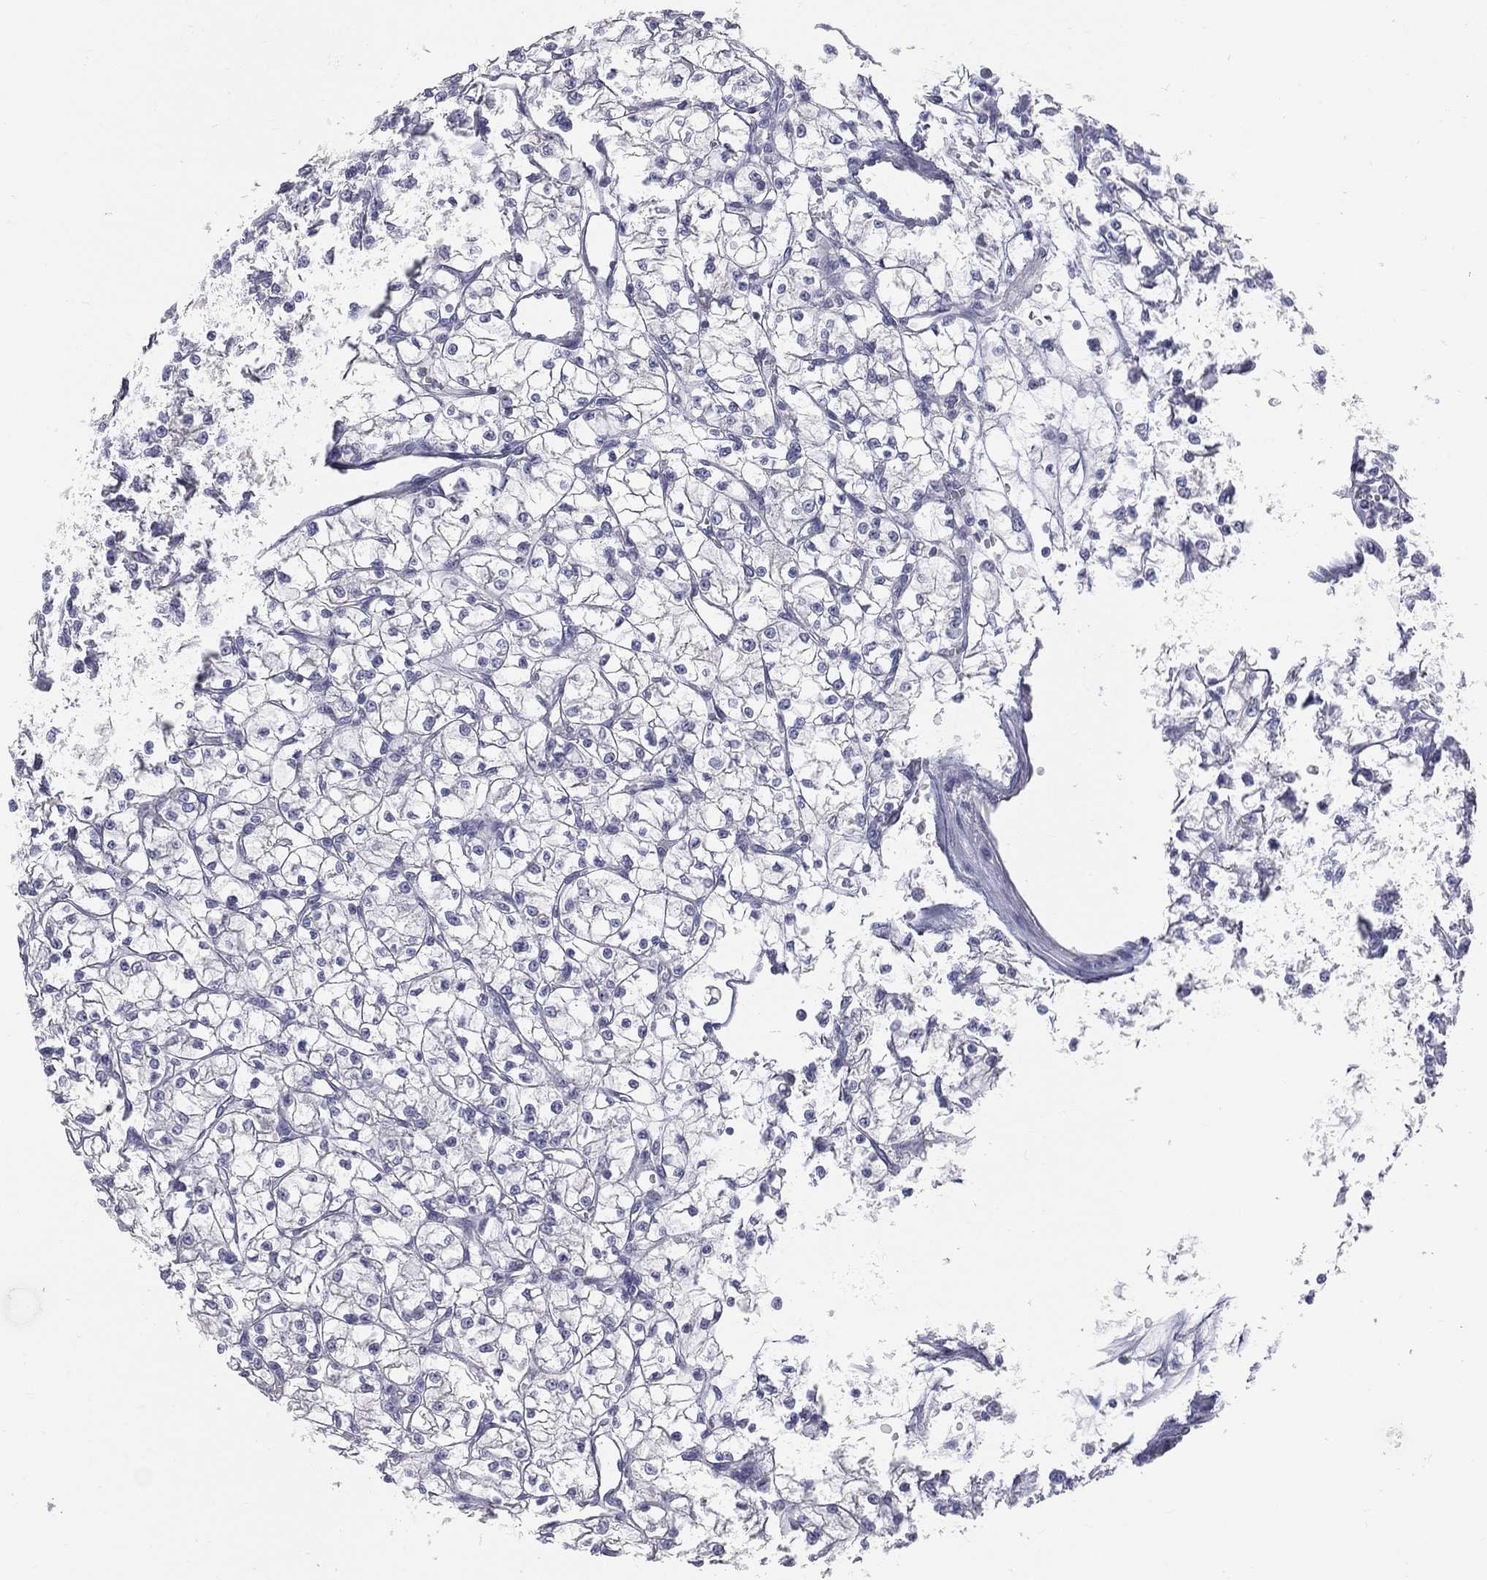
{"staining": {"intensity": "negative", "quantity": "none", "location": "none"}, "tissue": "renal cancer", "cell_type": "Tumor cells", "image_type": "cancer", "snomed": [{"axis": "morphology", "description": "Adenocarcinoma, NOS"}, {"axis": "topography", "description": "Kidney"}], "caption": "High magnification brightfield microscopy of renal cancer stained with DAB (3,3'-diaminobenzidine) (brown) and counterstained with hematoxylin (blue): tumor cells show no significant expression.", "gene": "STK31", "patient": {"sex": "female", "age": 64}}